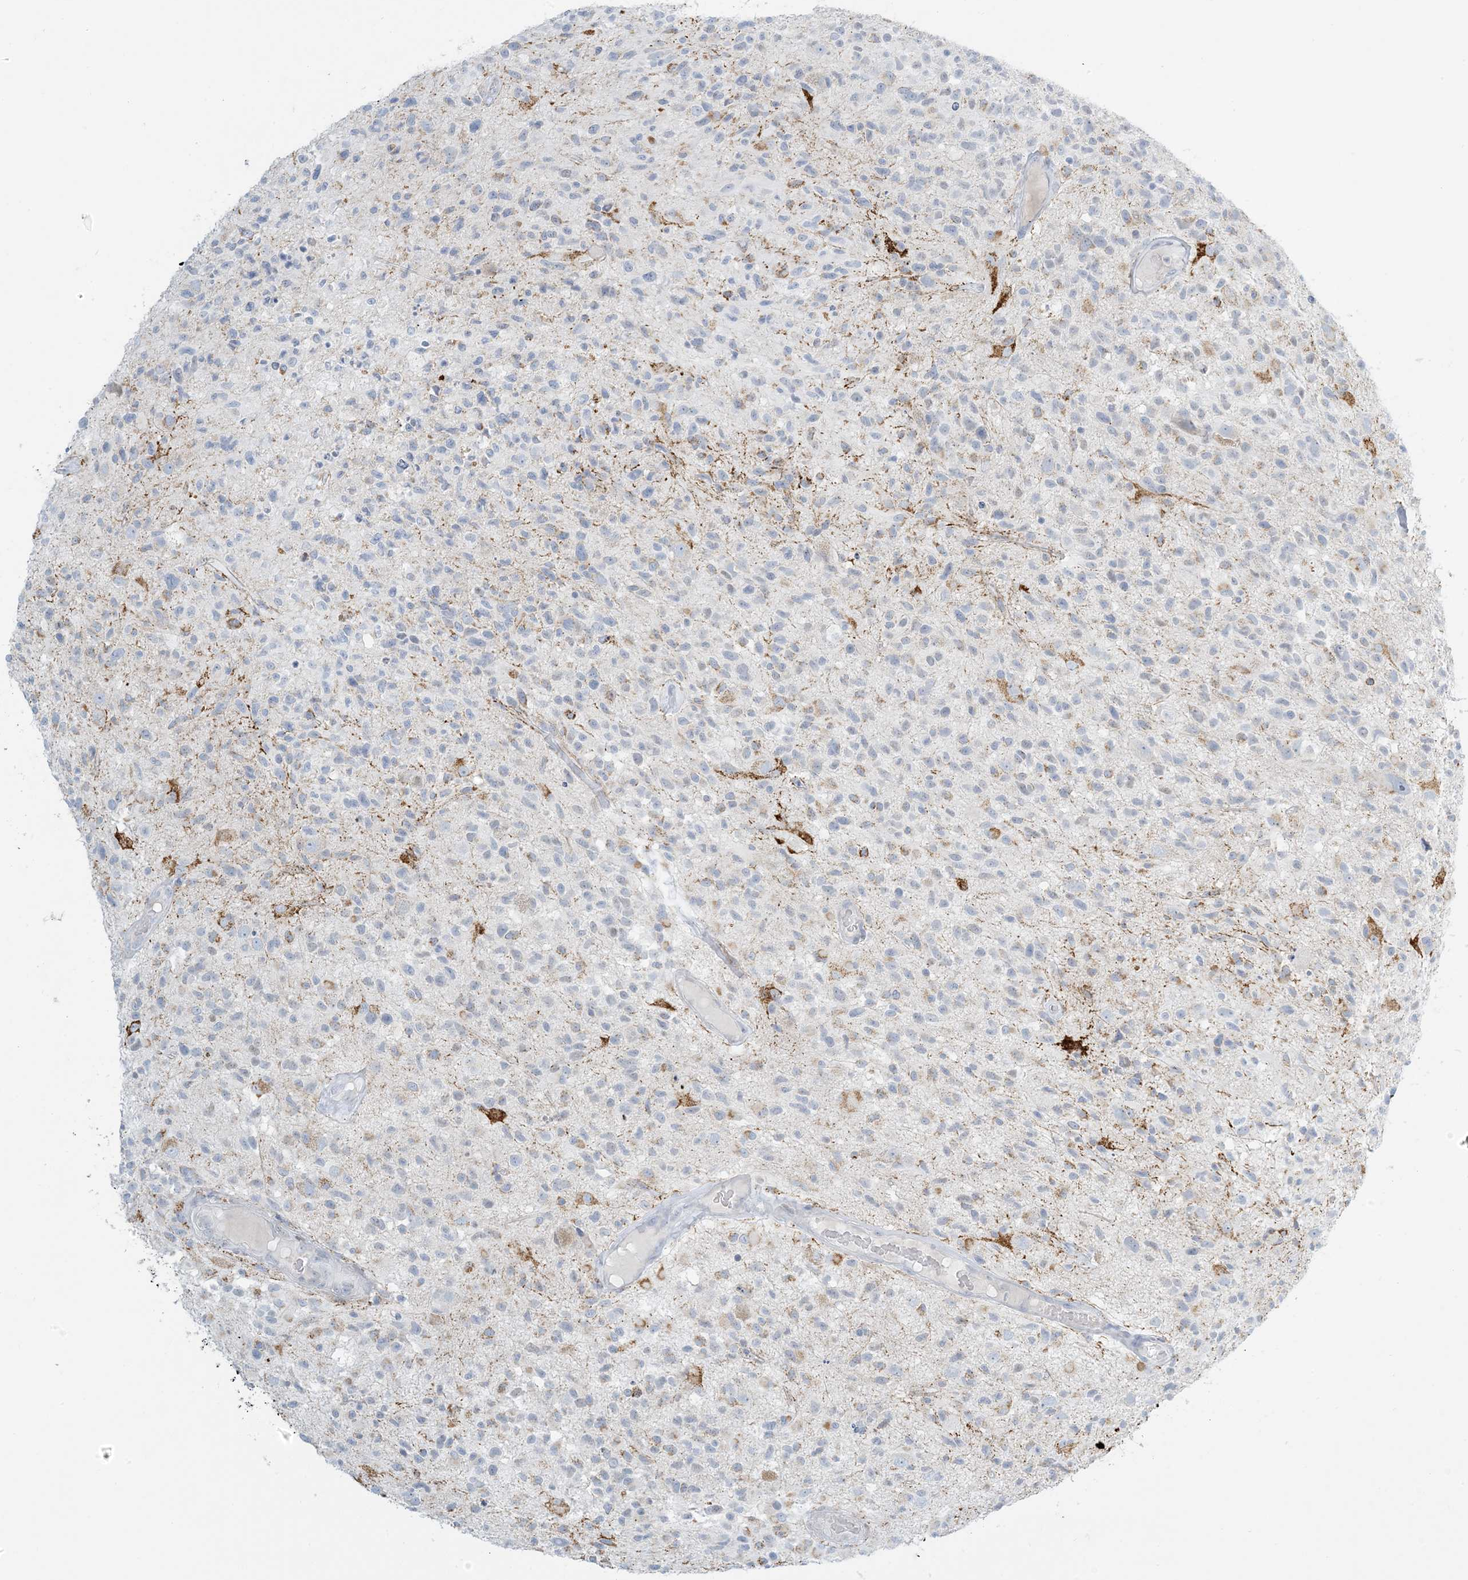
{"staining": {"intensity": "negative", "quantity": "none", "location": "none"}, "tissue": "glioma", "cell_type": "Tumor cells", "image_type": "cancer", "snomed": [{"axis": "morphology", "description": "Glioma, malignant, High grade"}, {"axis": "morphology", "description": "Glioblastoma, NOS"}, {"axis": "topography", "description": "Brain"}], "caption": "IHC photomicrograph of glioma stained for a protein (brown), which shows no positivity in tumor cells.", "gene": "ZDHHC4", "patient": {"sex": "male", "age": 60}}